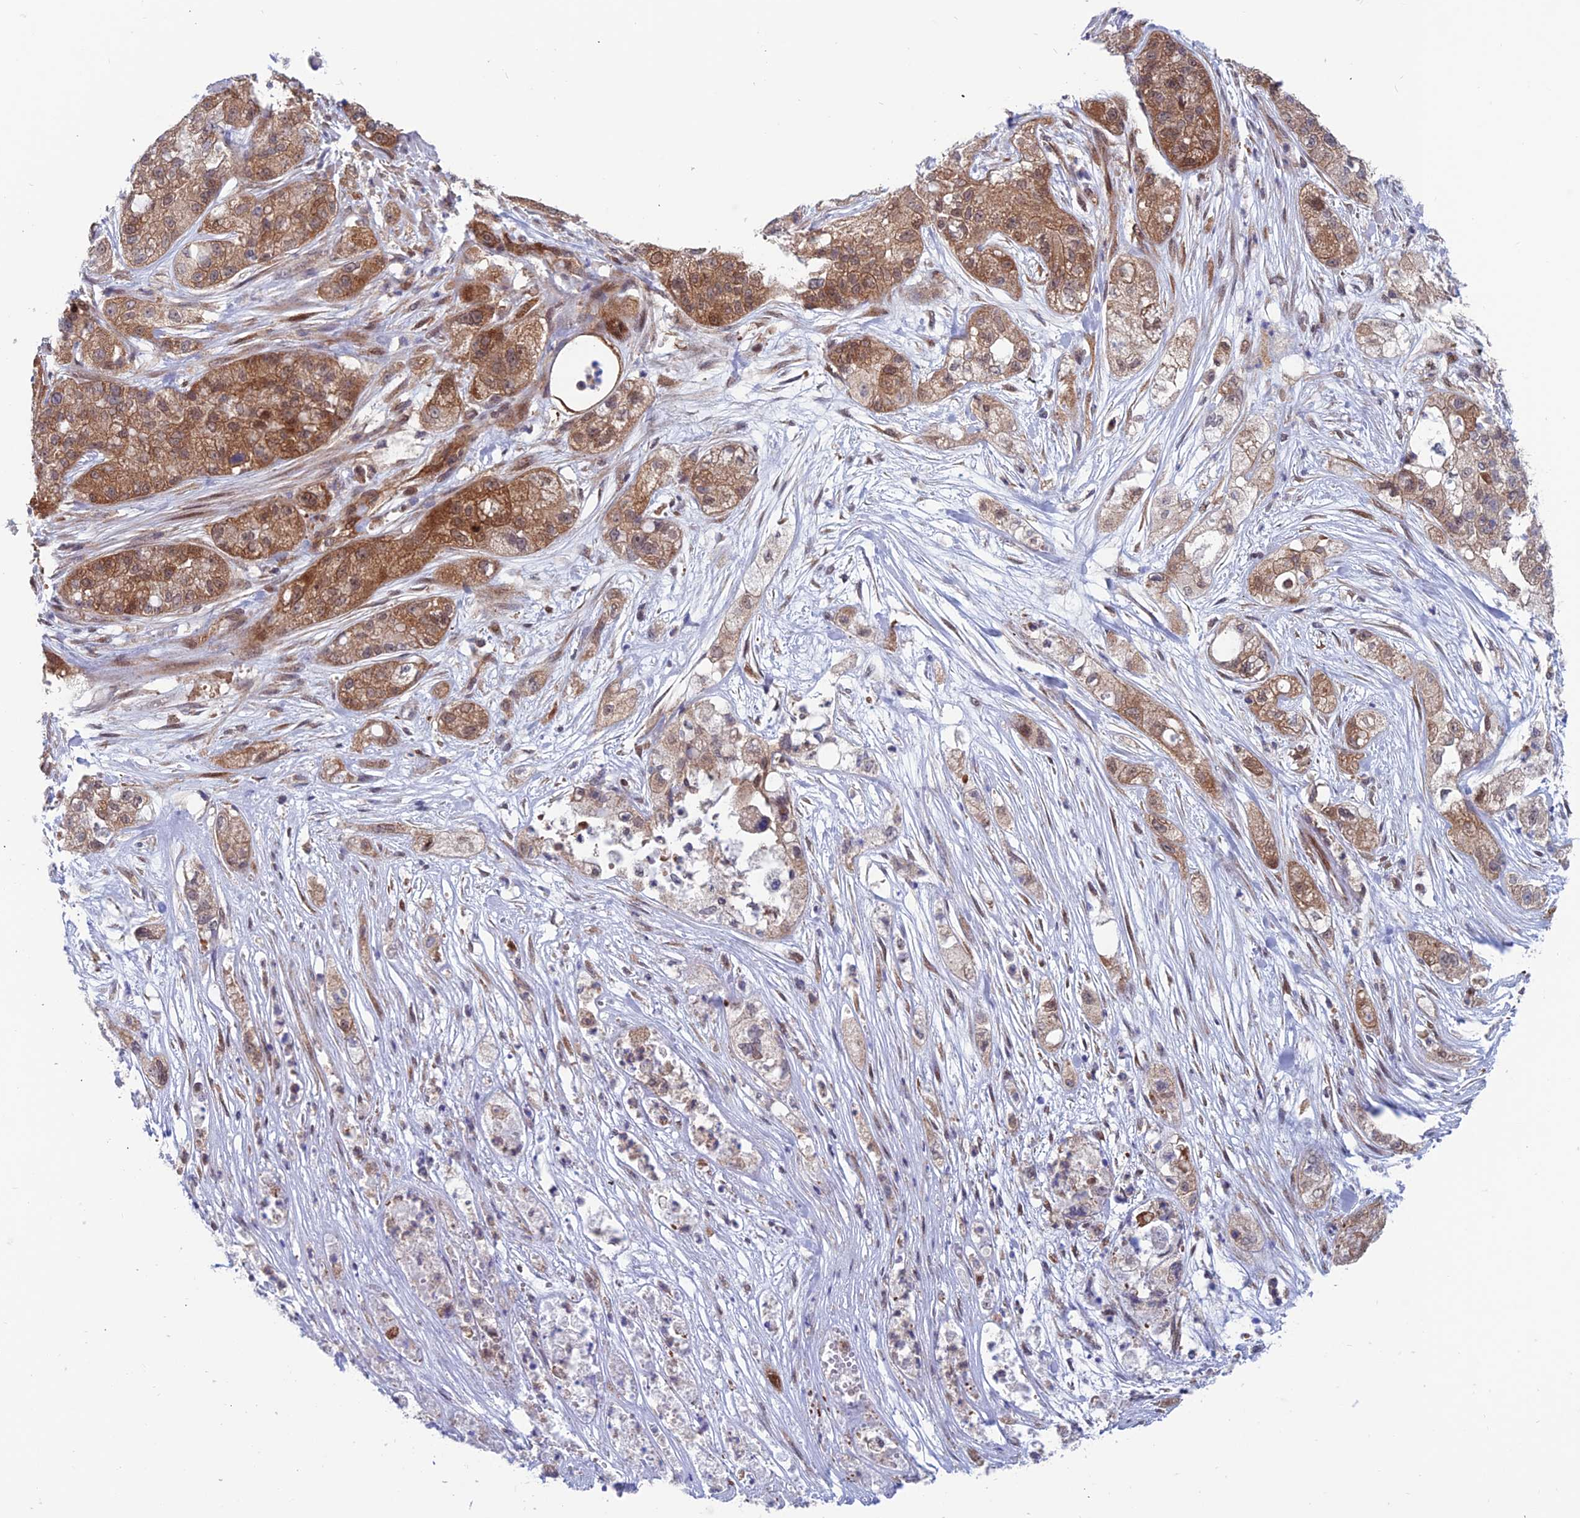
{"staining": {"intensity": "moderate", "quantity": ">75%", "location": "cytoplasmic/membranous,nuclear"}, "tissue": "pancreatic cancer", "cell_type": "Tumor cells", "image_type": "cancer", "snomed": [{"axis": "morphology", "description": "Adenocarcinoma, NOS"}, {"axis": "topography", "description": "Pancreas"}], "caption": "Moderate cytoplasmic/membranous and nuclear expression for a protein is seen in about >75% of tumor cells of pancreatic cancer (adenocarcinoma) using immunohistochemistry.", "gene": "IGBP1", "patient": {"sex": "female", "age": 78}}